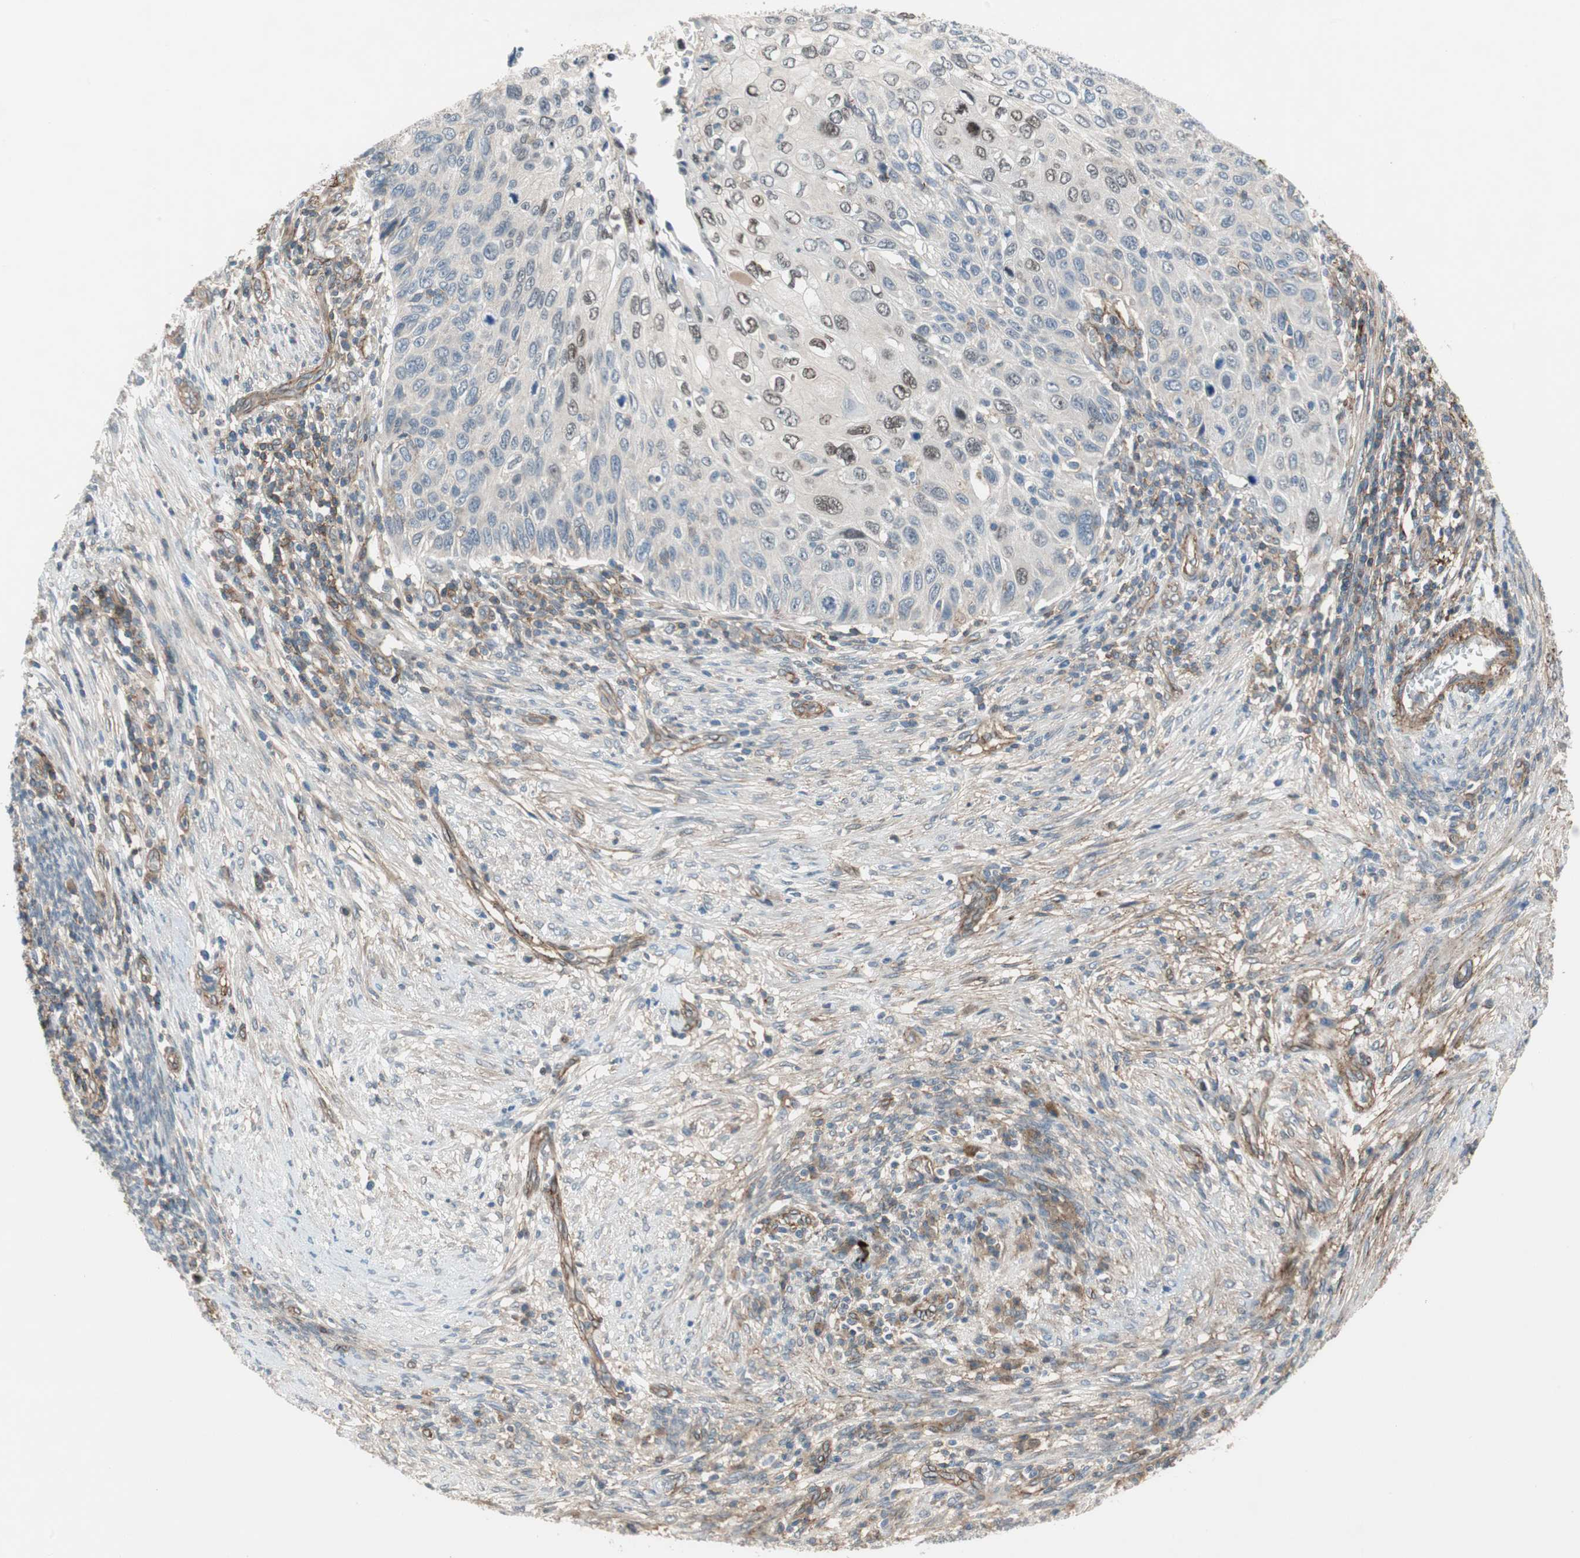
{"staining": {"intensity": "moderate", "quantity": "<25%", "location": "cytoplasmic/membranous,nuclear"}, "tissue": "cervical cancer", "cell_type": "Tumor cells", "image_type": "cancer", "snomed": [{"axis": "morphology", "description": "Squamous cell carcinoma, NOS"}, {"axis": "topography", "description": "Cervix"}], "caption": "Human cervical cancer (squamous cell carcinoma) stained with a brown dye reveals moderate cytoplasmic/membranous and nuclear positive expression in approximately <25% of tumor cells.", "gene": "GRHL1", "patient": {"sex": "female", "age": 70}}